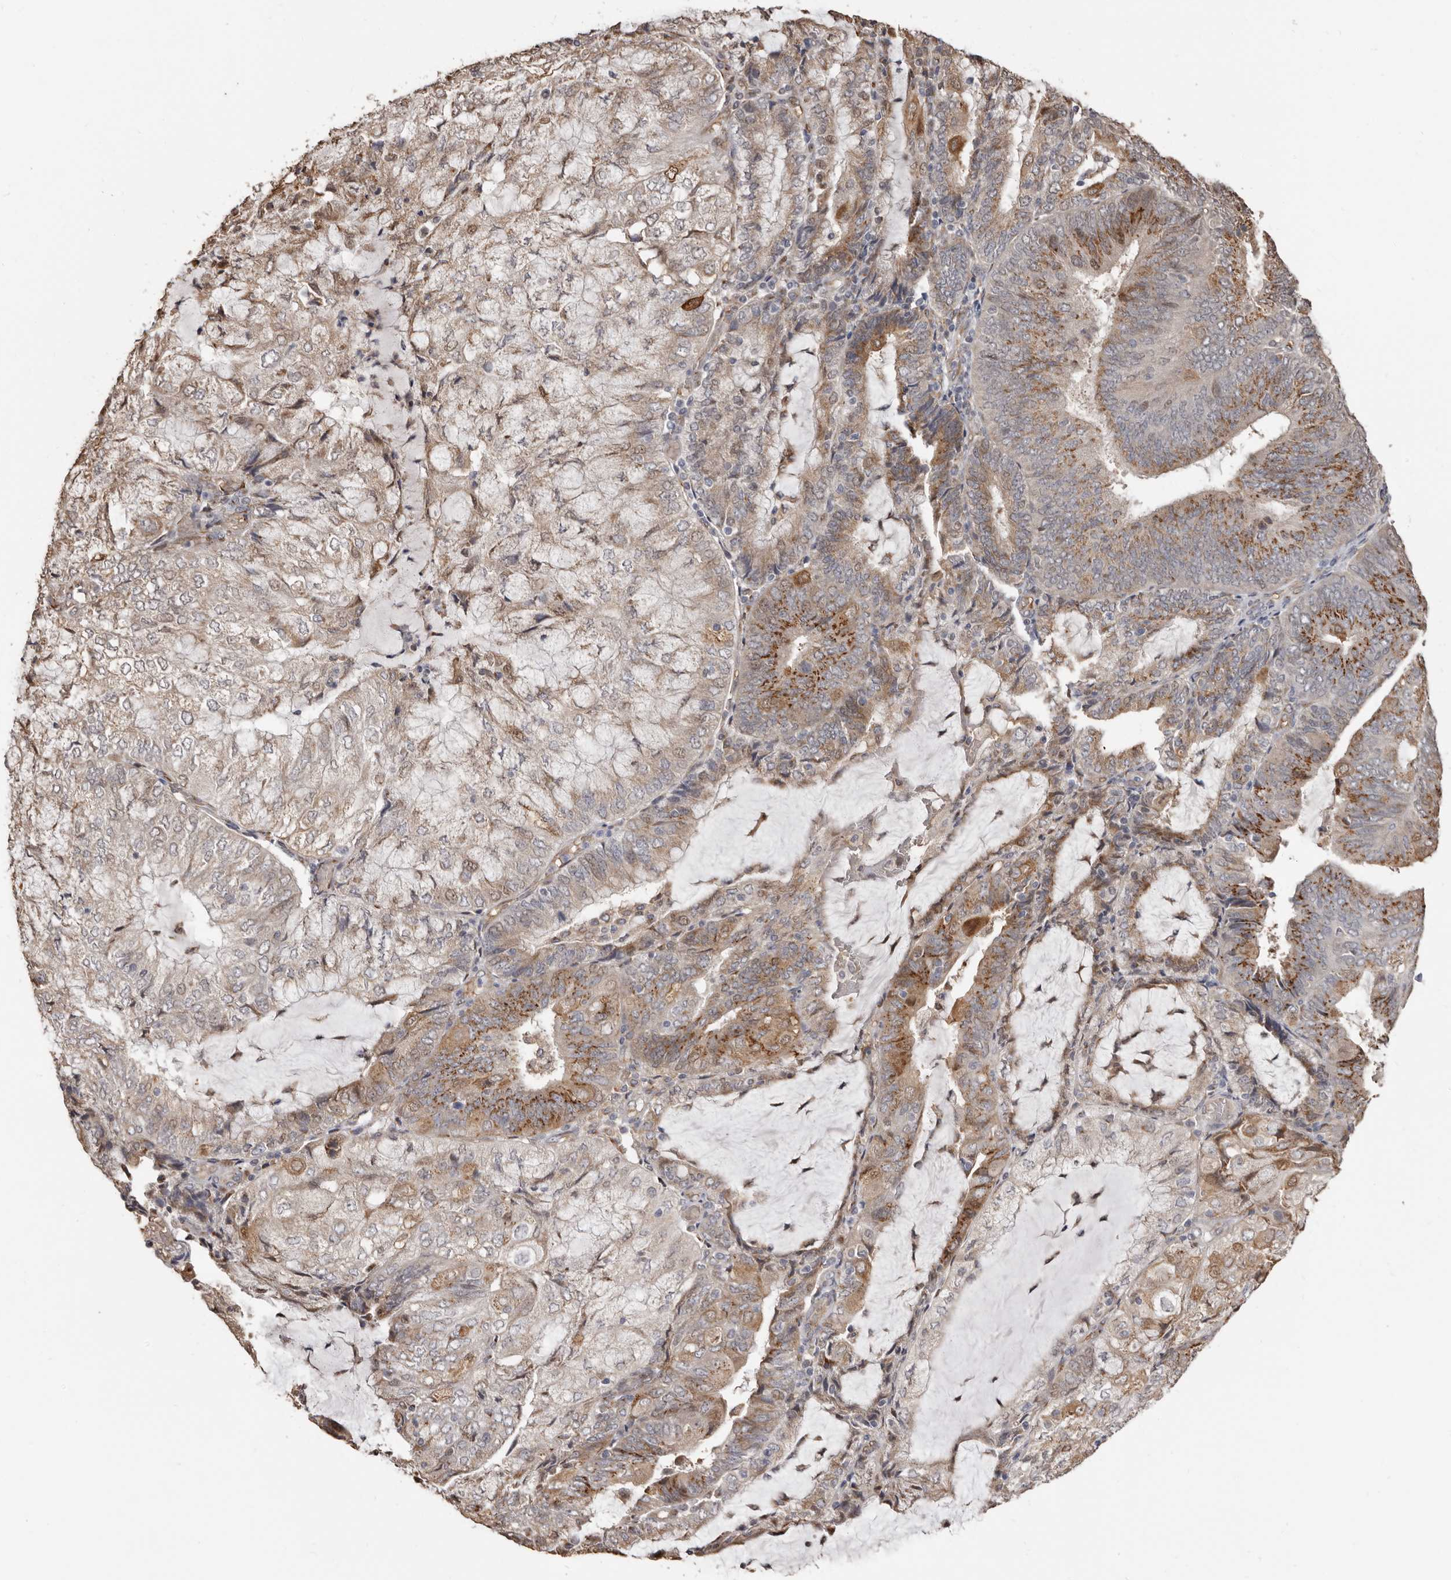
{"staining": {"intensity": "moderate", "quantity": ">75%", "location": "cytoplasmic/membranous"}, "tissue": "endometrial cancer", "cell_type": "Tumor cells", "image_type": "cancer", "snomed": [{"axis": "morphology", "description": "Adenocarcinoma, NOS"}, {"axis": "topography", "description": "Endometrium"}], "caption": "The image displays a brown stain indicating the presence of a protein in the cytoplasmic/membranous of tumor cells in adenocarcinoma (endometrial). (DAB IHC, brown staining for protein, blue staining for nuclei).", "gene": "ENTREP1", "patient": {"sex": "female", "age": 81}}